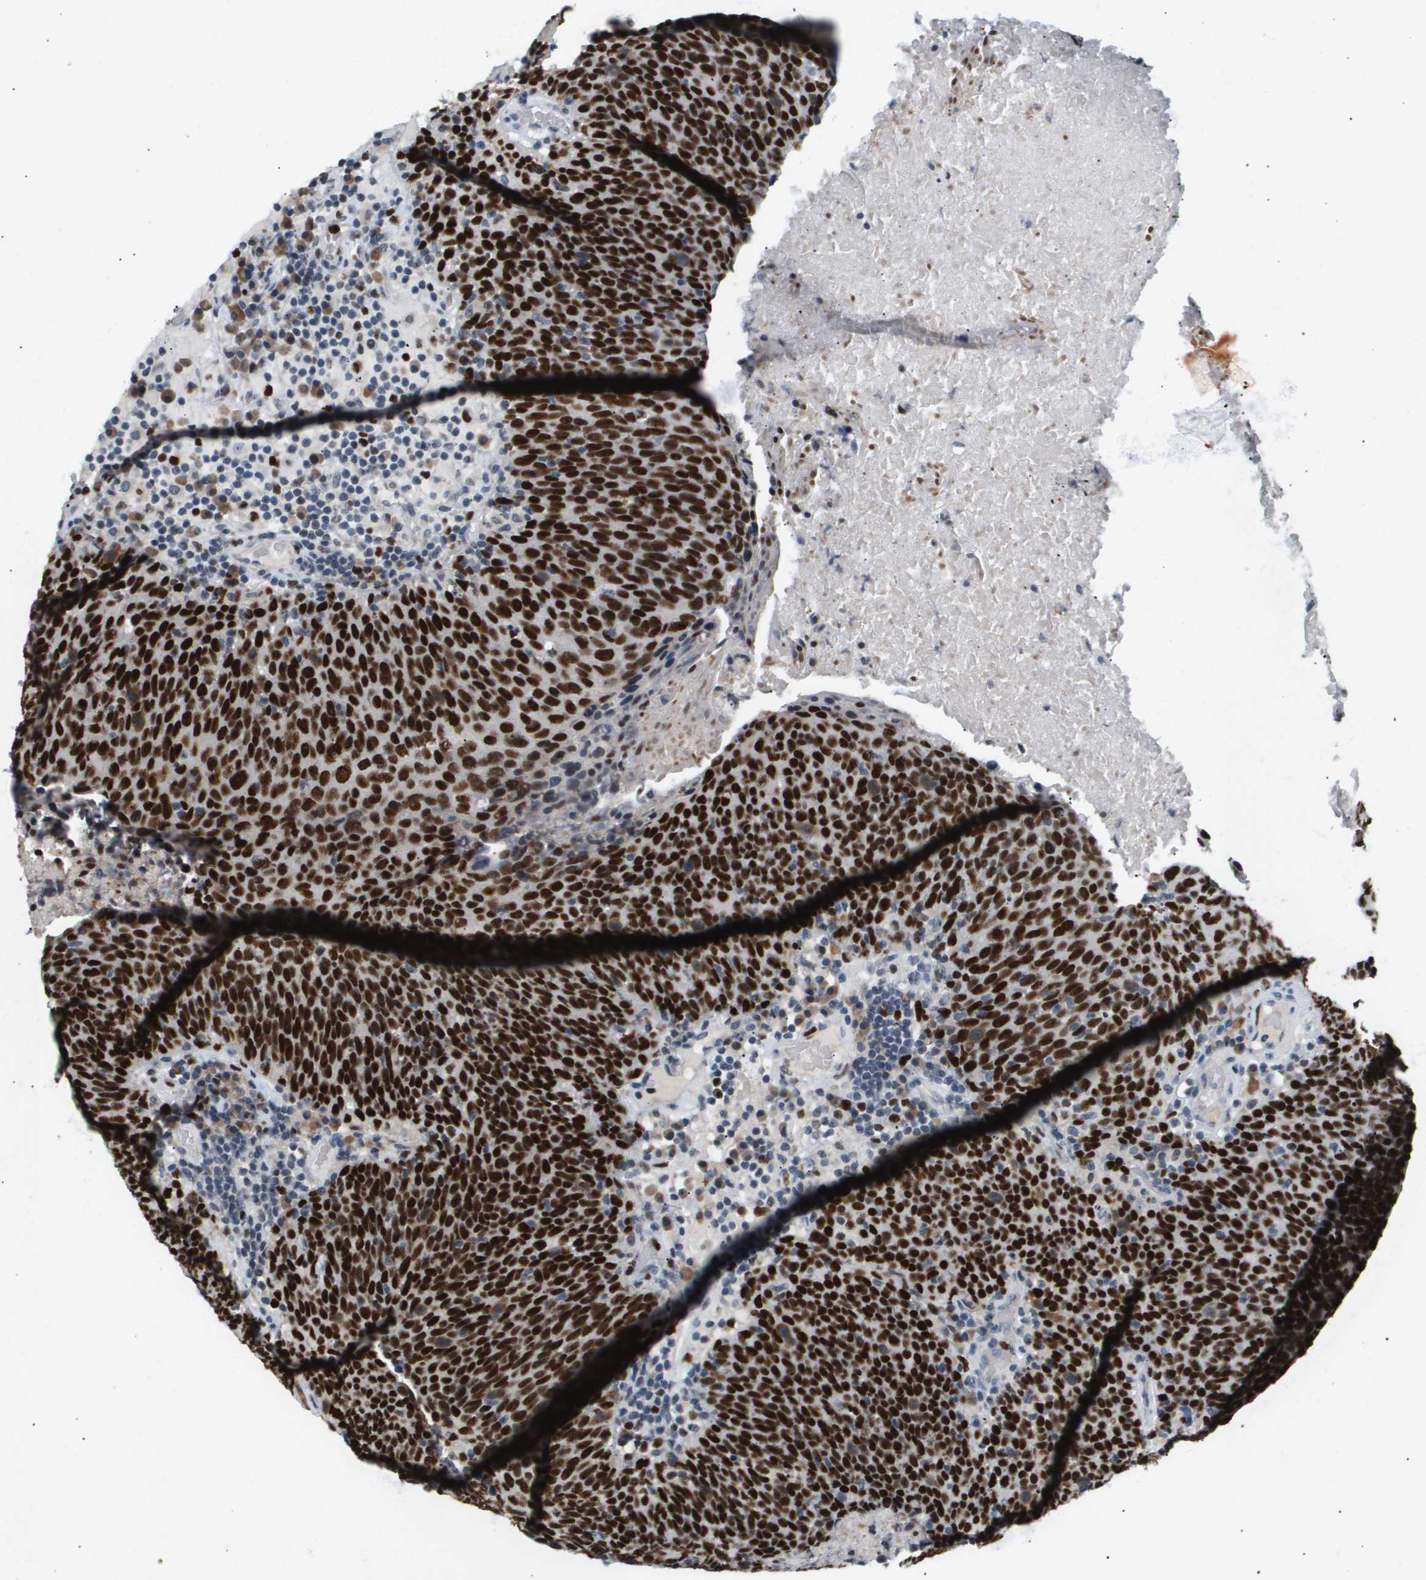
{"staining": {"intensity": "strong", "quantity": ">75%", "location": "nuclear"}, "tissue": "head and neck cancer", "cell_type": "Tumor cells", "image_type": "cancer", "snomed": [{"axis": "morphology", "description": "Squamous cell carcinoma, NOS"}, {"axis": "morphology", "description": "Squamous cell carcinoma, metastatic, NOS"}, {"axis": "topography", "description": "Lymph node"}, {"axis": "topography", "description": "Head-Neck"}], "caption": "IHC (DAB (3,3'-diaminobenzidine)) staining of squamous cell carcinoma (head and neck) shows strong nuclear protein expression in about >75% of tumor cells. Immunohistochemistry (ihc) stains the protein of interest in brown and the nuclei are stained blue.", "gene": "ANAPC2", "patient": {"sex": "male", "age": 62}}